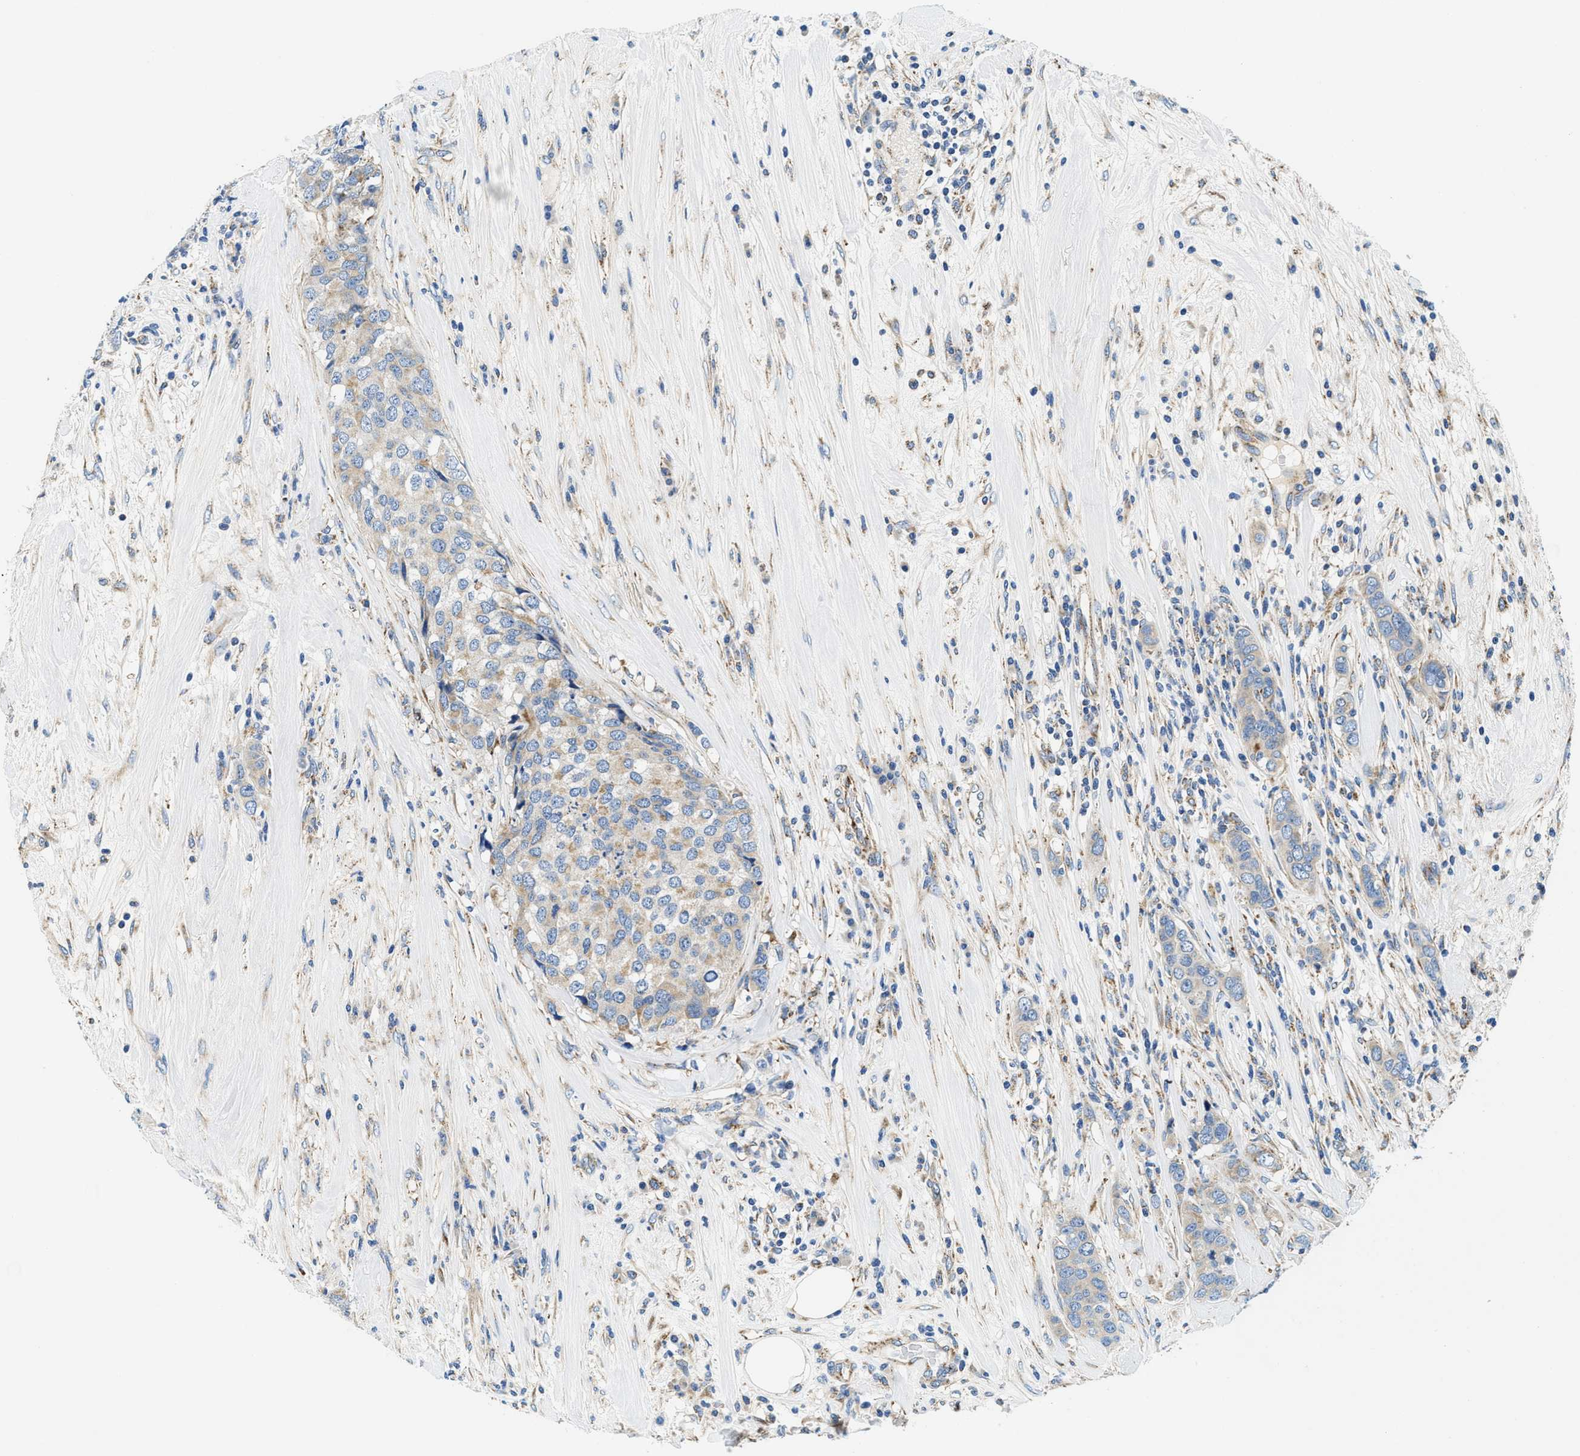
{"staining": {"intensity": "weak", "quantity": "<25%", "location": "cytoplasmic/membranous"}, "tissue": "breast cancer", "cell_type": "Tumor cells", "image_type": "cancer", "snomed": [{"axis": "morphology", "description": "Lobular carcinoma"}, {"axis": "topography", "description": "Breast"}], "caption": "The histopathology image exhibits no staining of tumor cells in breast lobular carcinoma.", "gene": "SAMD4B", "patient": {"sex": "female", "age": 59}}